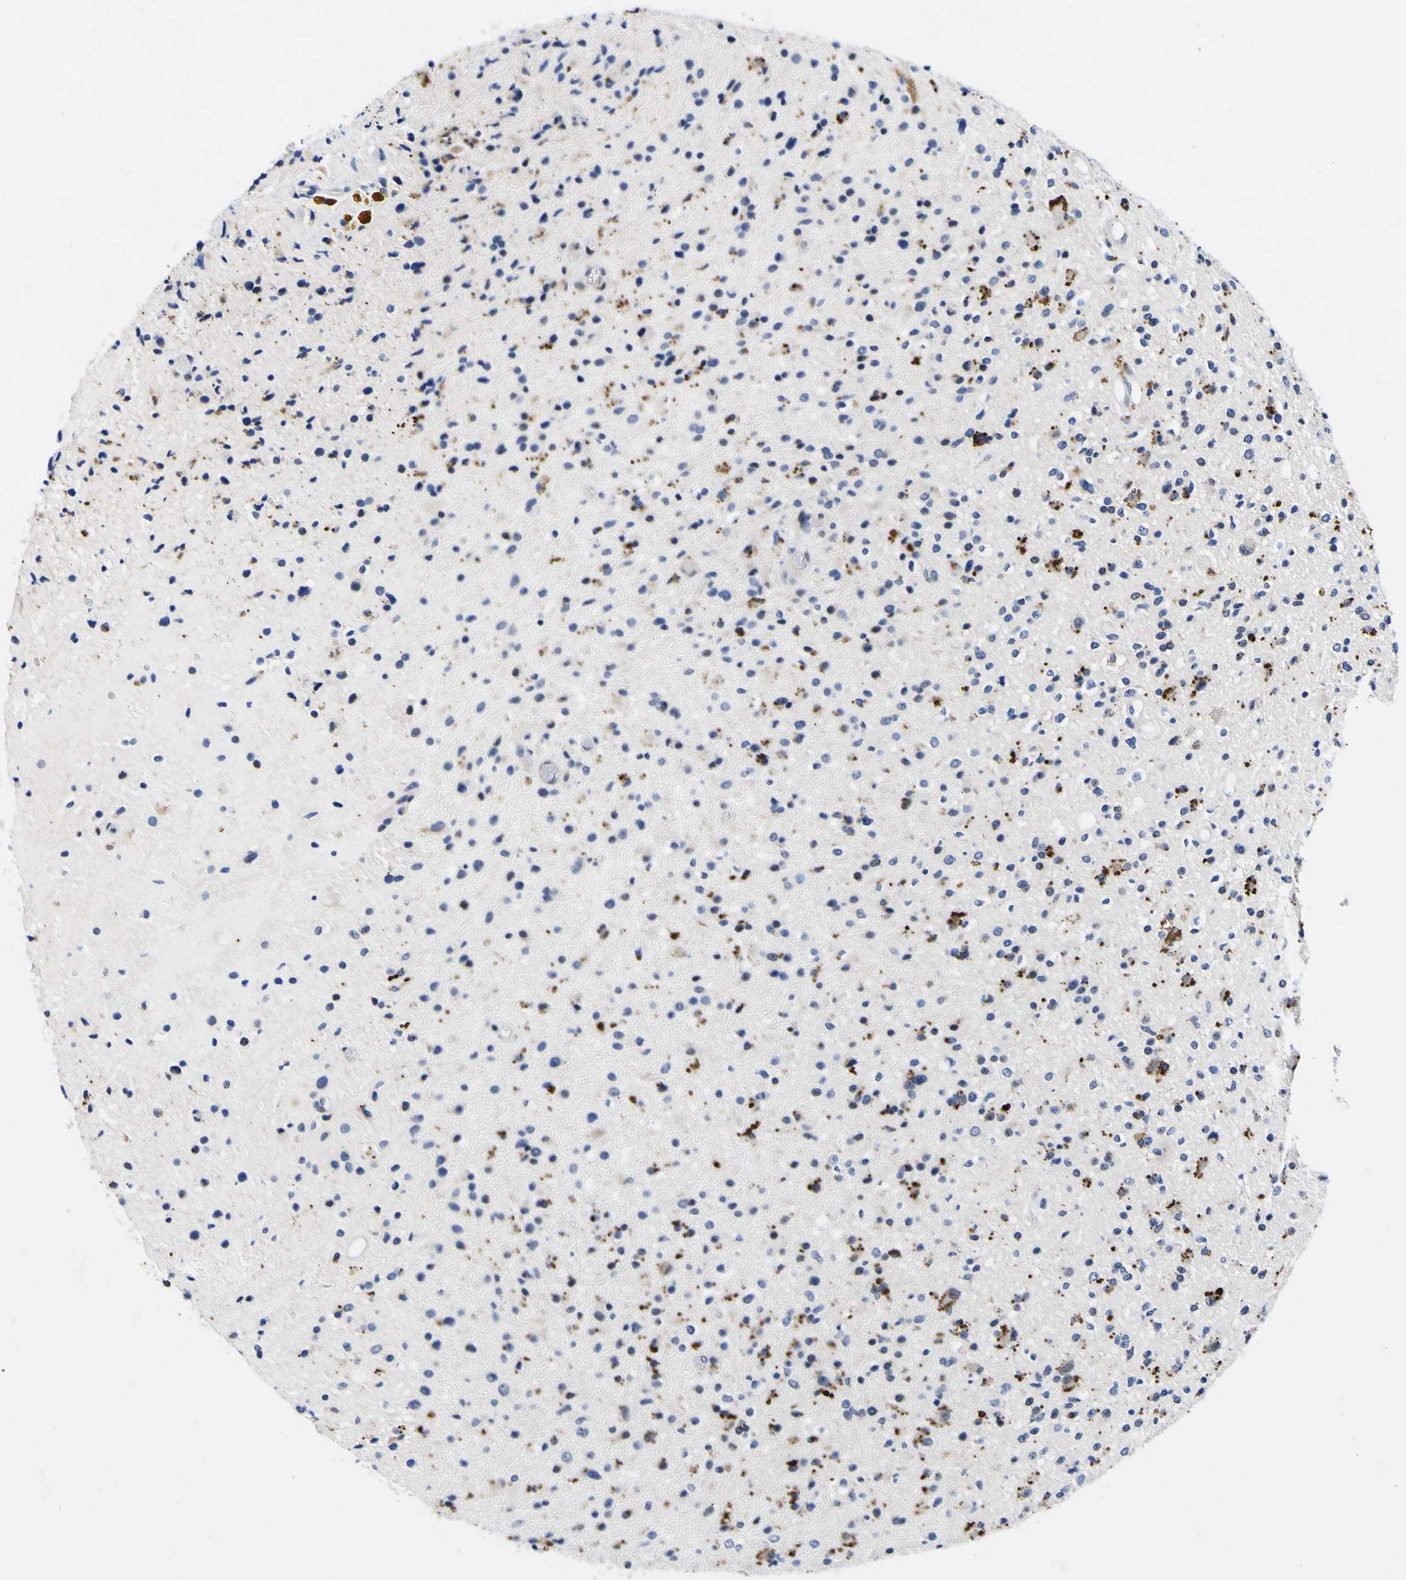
{"staining": {"intensity": "negative", "quantity": "none", "location": "none"}, "tissue": "glioma", "cell_type": "Tumor cells", "image_type": "cancer", "snomed": [{"axis": "morphology", "description": "Glioma, malignant, High grade"}, {"axis": "topography", "description": "Brain"}], "caption": "Immunohistochemical staining of human malignant glioma (high-grade) displays no significant expression in tumor cells. (DAB immunohistochemistry (IHC) visualized using brightfield microscopy, high magnification).", "gene": "IGFLR1", "patient": {"sex": "male", "age": 33}}